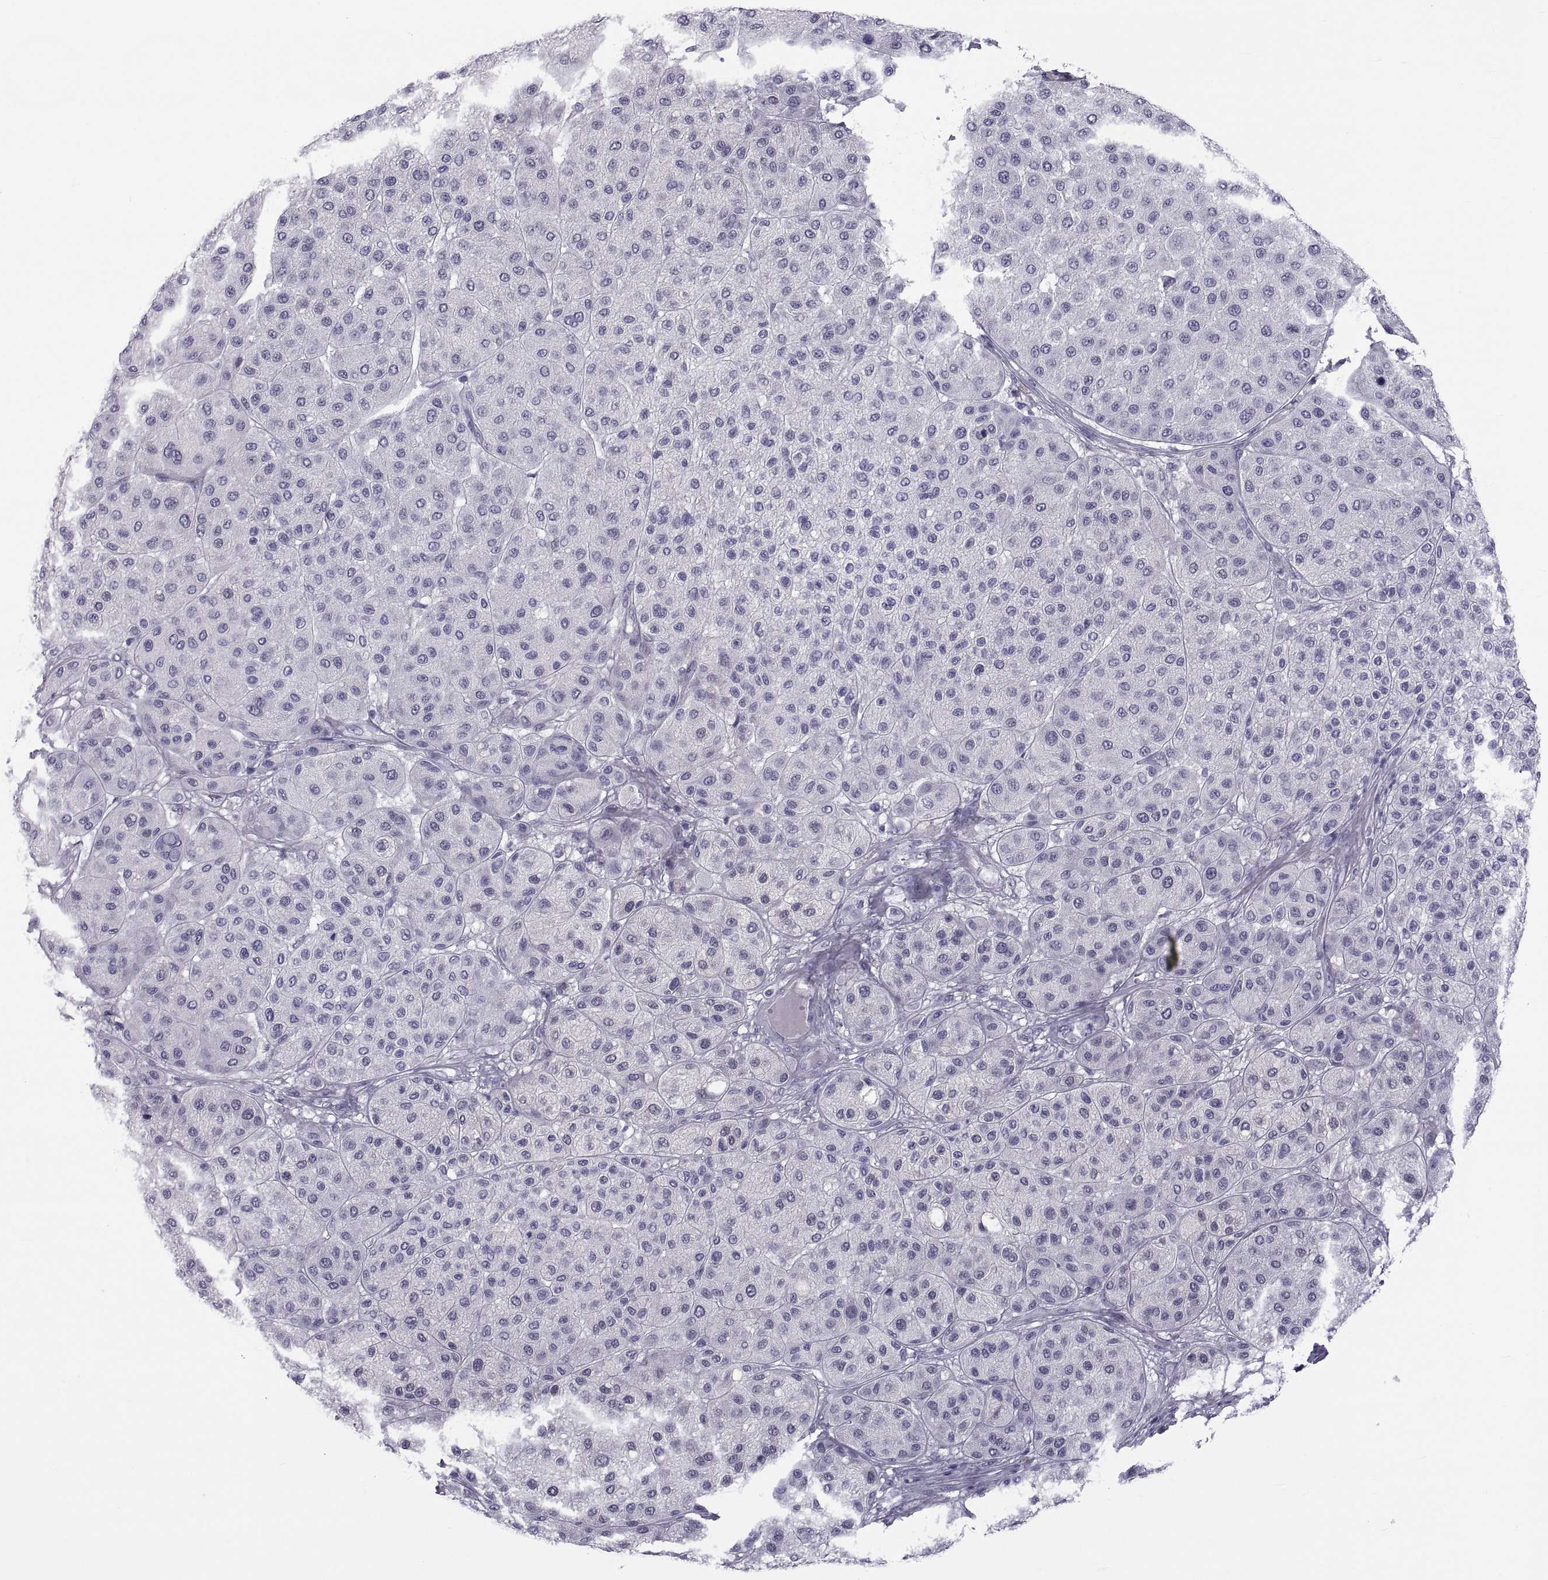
{"staining": {"intensity": "negative", "quantity": "none", "location": "none"}, "tissue": "melanoma", "cell_type": "Tumor cells", "image_type": "cancer", "snomed": [{"axis": "morphology", "description": "Malignant melanoma, Metastatic site"}, {"axis": "topography", "description": "Smooth muscle"}], "caption": "This is a photomicrograph of IHC staining of melanoma, which shows no expression in tumor cells.", "gene": "MAGEB1", "patient": {"sex": "male", "age": 41}}